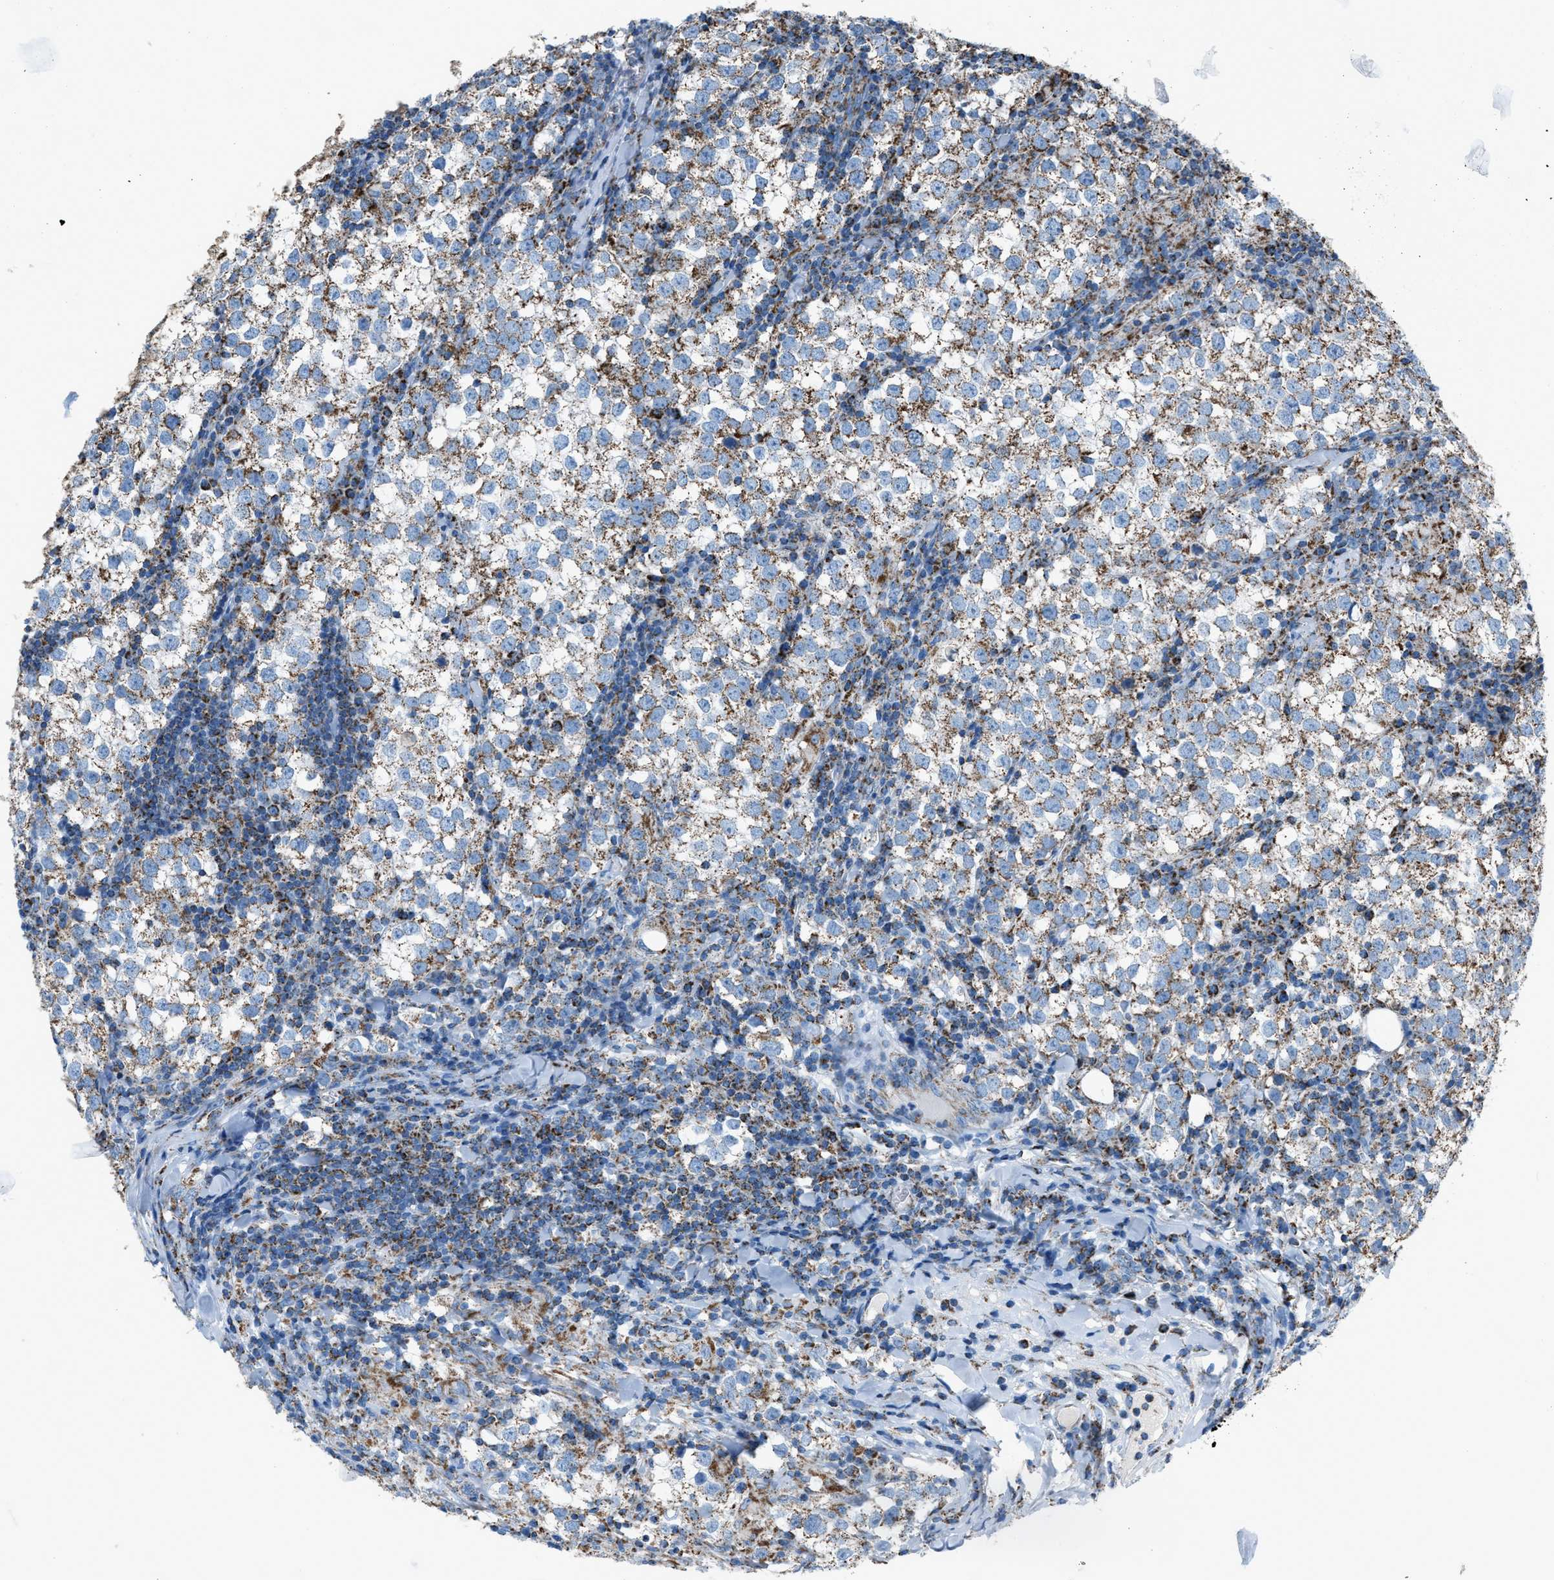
{"staining": {"intensity": "moderate", "quantity": ">75%", "location": "cytoplasmic/membranous"}, "tissue": "testis cancer", "cell_type": "Tumor cells", "image_type": "cancer", "snomed": [{"axis": "morphology", "description": "Seminoma, NOS"}, {"axis": "morphology", "description": "Carcinoma, Embryonal, NOS"}, {"axis": "topography", "description": "Testis"}], "caption": "Immunohistochemistry (IHC) histopathology image of human testis cancer stained for a protein (brown), which reveals medium levels of moderate cytoplasmic/membranous staining in about >75% of tumor cells.", "gene": "MDH2", "patient": {"sex": "male", "age": 36}}